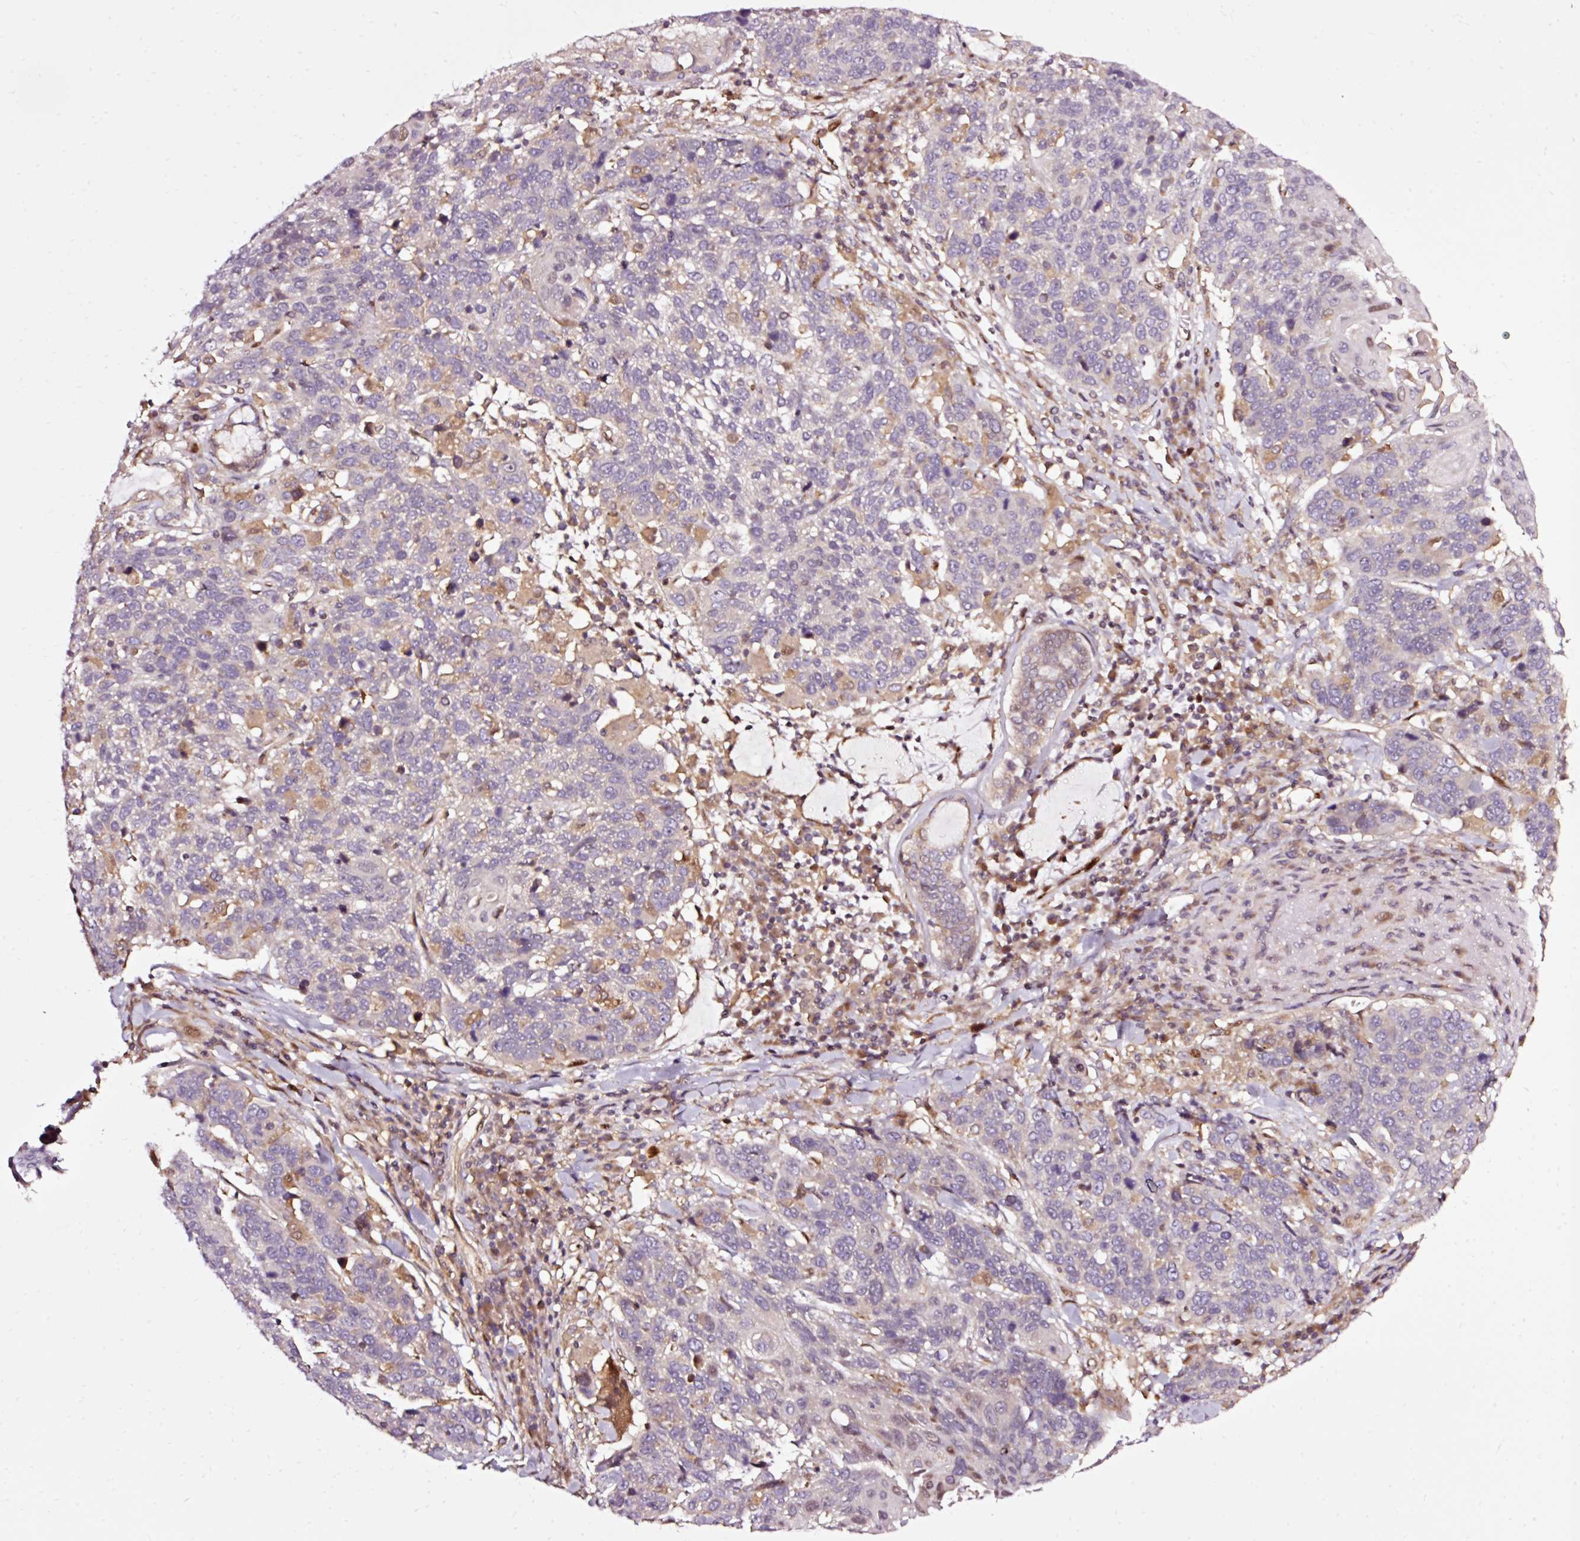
{"staining": {"intensity": "negative", "quantity": "none", "location": "none"}, "tissue": "lung cancer", "cell_type": "Tumor cells", "image_type": "cancer", "snomed": [{"axis": "morphology", "description": "Squamous cell carcinoma, NOS"}, {"axis": "topography", "description": "Lung"}], "caption": "The photomicrograph shows no significant positivity in tumor cells of lung cancer. The staining is performed using DAB (3,3'-diaminobenzidine) brown chromogen with nuclei counter-stained in using hematoxylin.", "gene": "NAPA", "patient": {"sex": "male", "age": 66}}